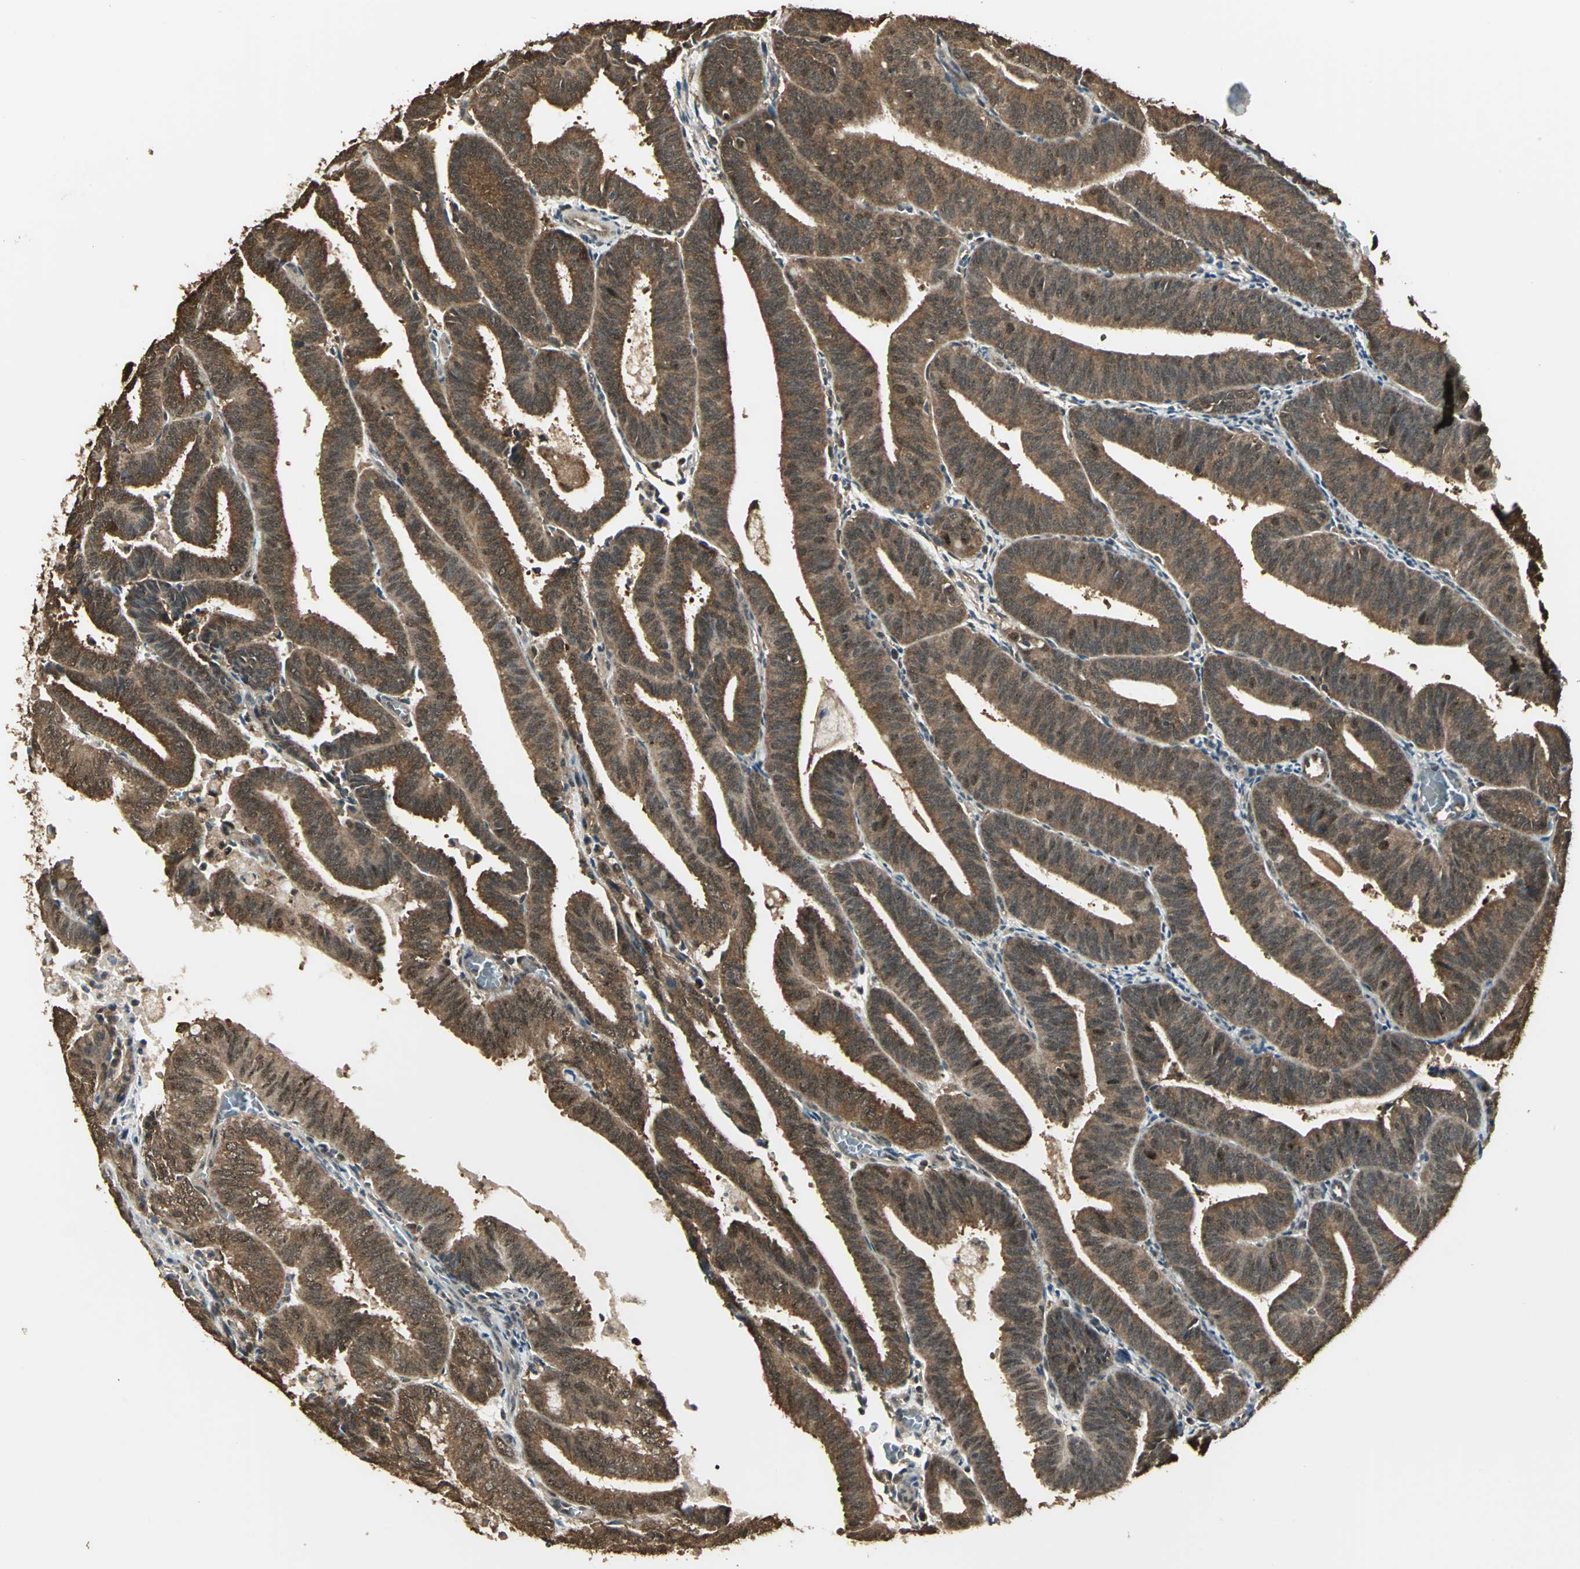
{"staining": {"intensity": "strong", "quantity": ">75%", "location": "cytoplasmic/membranous"}, "tissue": "endometrial cancer", "cell_type": "Tumor cells", "image_type": "cancer", "snomed": [{"axis": "morphology", "description": "Adenocarcinoma, NOS"}, {"axis": "topography", "description": "Uterus"}], "caption": "Tumor cells demonstrate high levels of strong cytoplasmic/membranous expression in approximately >75% of cells in human endometrial cancer (adenocarcinoma).", "gene": "UCHL5", "patient": {"sex": "female", "age": 60}}